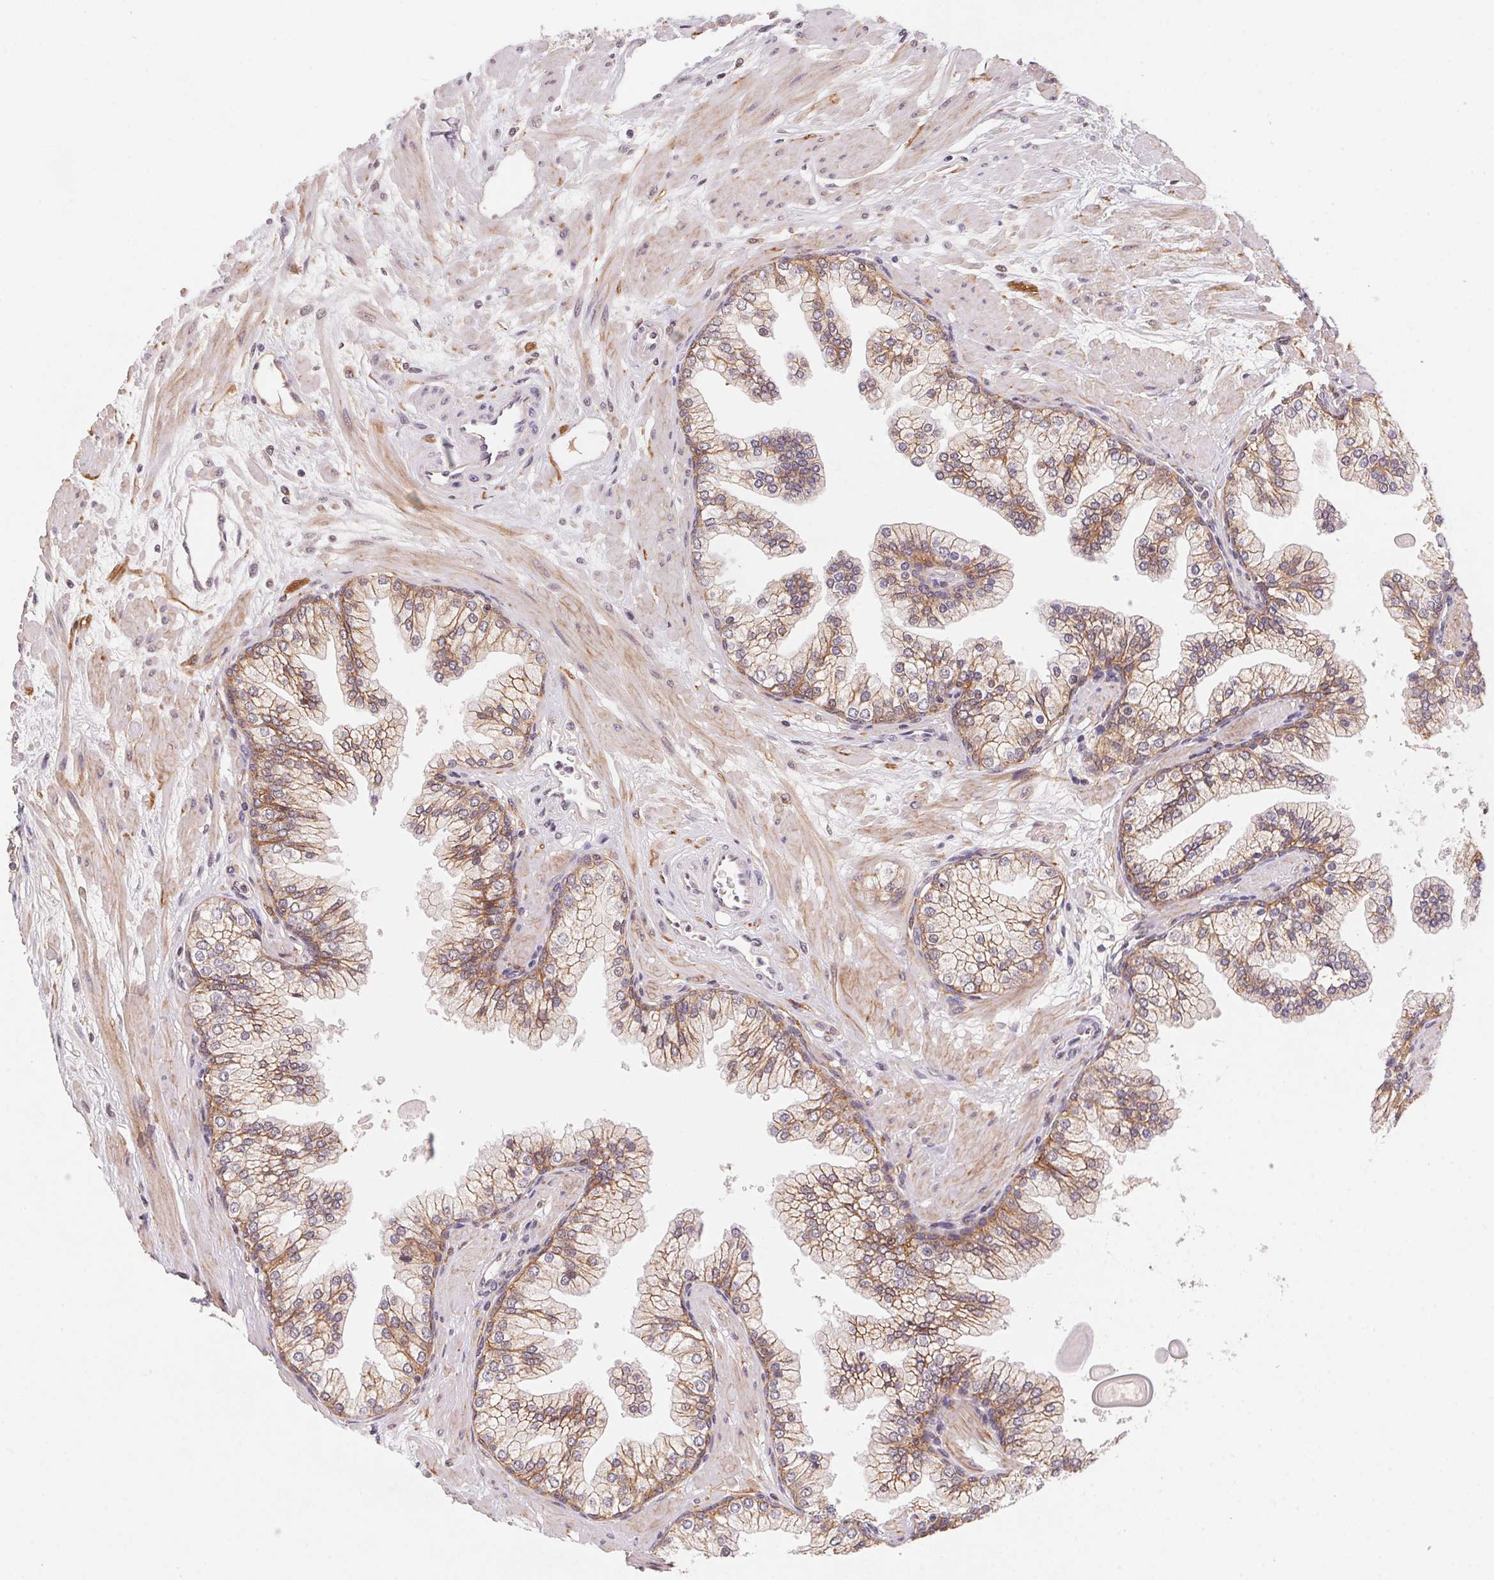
{"staining": {"intensity": "weak", "quantity": "25%-75%", "location": "cytoplasmic/membranous,nuclear"}, "tissue": "prostate", "cell_type": "Glandular cells", "image_type": "normal", "snomed": [{"axis": "morphology", "description": "Normal tissue, NOS"}, {"axis": "topography", "description": "Prostate"}, {"axis": "topography", "description": "Peripheral nerve tissue"}], "caption": "A brown stain highlights weak cytoplasmic/membranous,nuclear expression of a protein in glandular cells of unremarkable prostate.", "gene": "SLC52A2", "patient": {"sex": "male", "age": 61}}